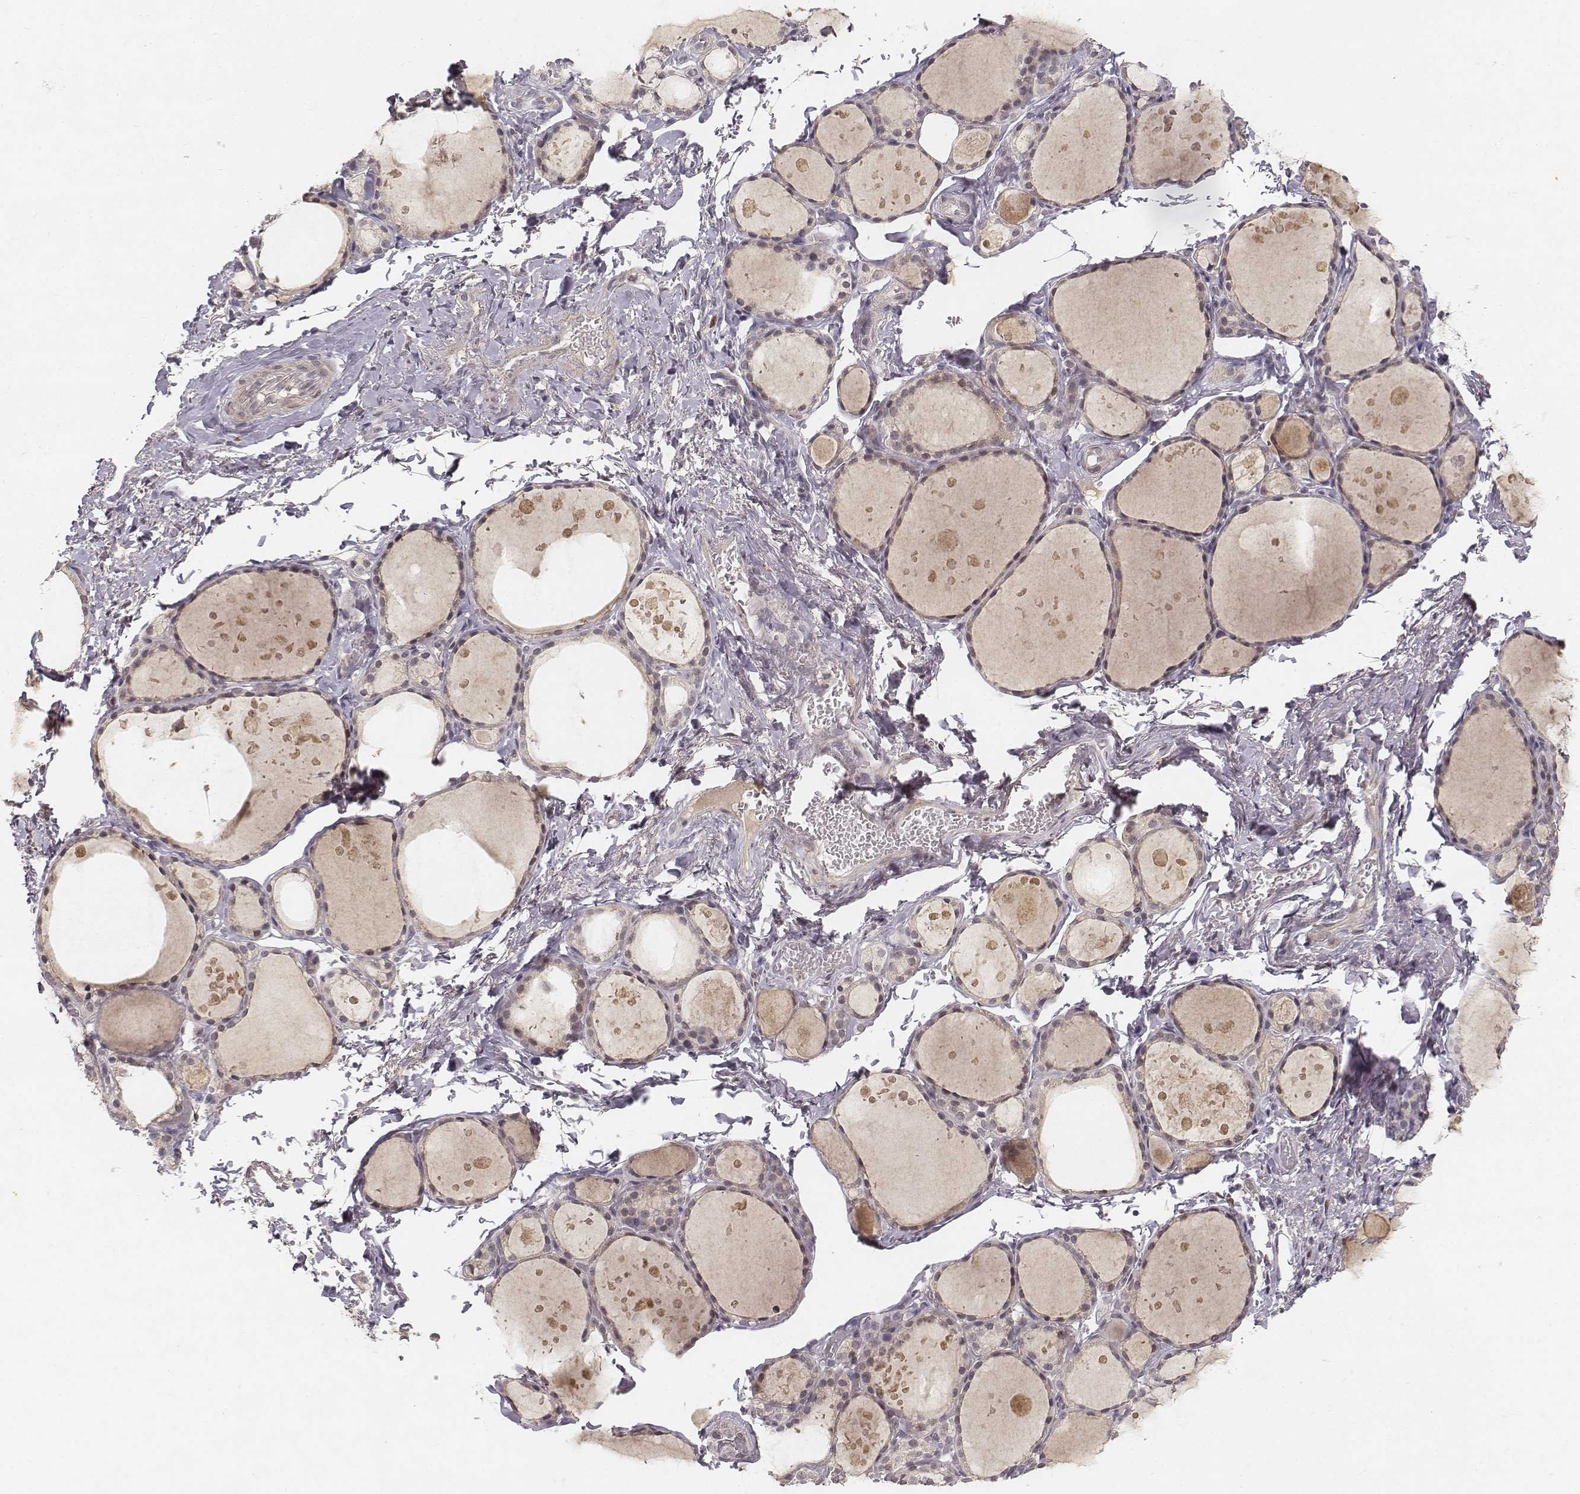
{"staining": {"intensity": "negative", "quantity": "none", "location": "none"}, "tissue": "thyroid gland", "cell_type": "Glandular cells", "image_type": "normal", "snomed": [{"axis": "morphology", "description": "Normal tissue, NOS"}, {"axis": "topography", "description": "Thyroid gland"}], "caption": "A histopathology image of thyroid gland stained for a protein demonstrates no brown staining in glandular cells.", "gene": "FANCD2", "patient": {"sex": "male", "age": 68}}